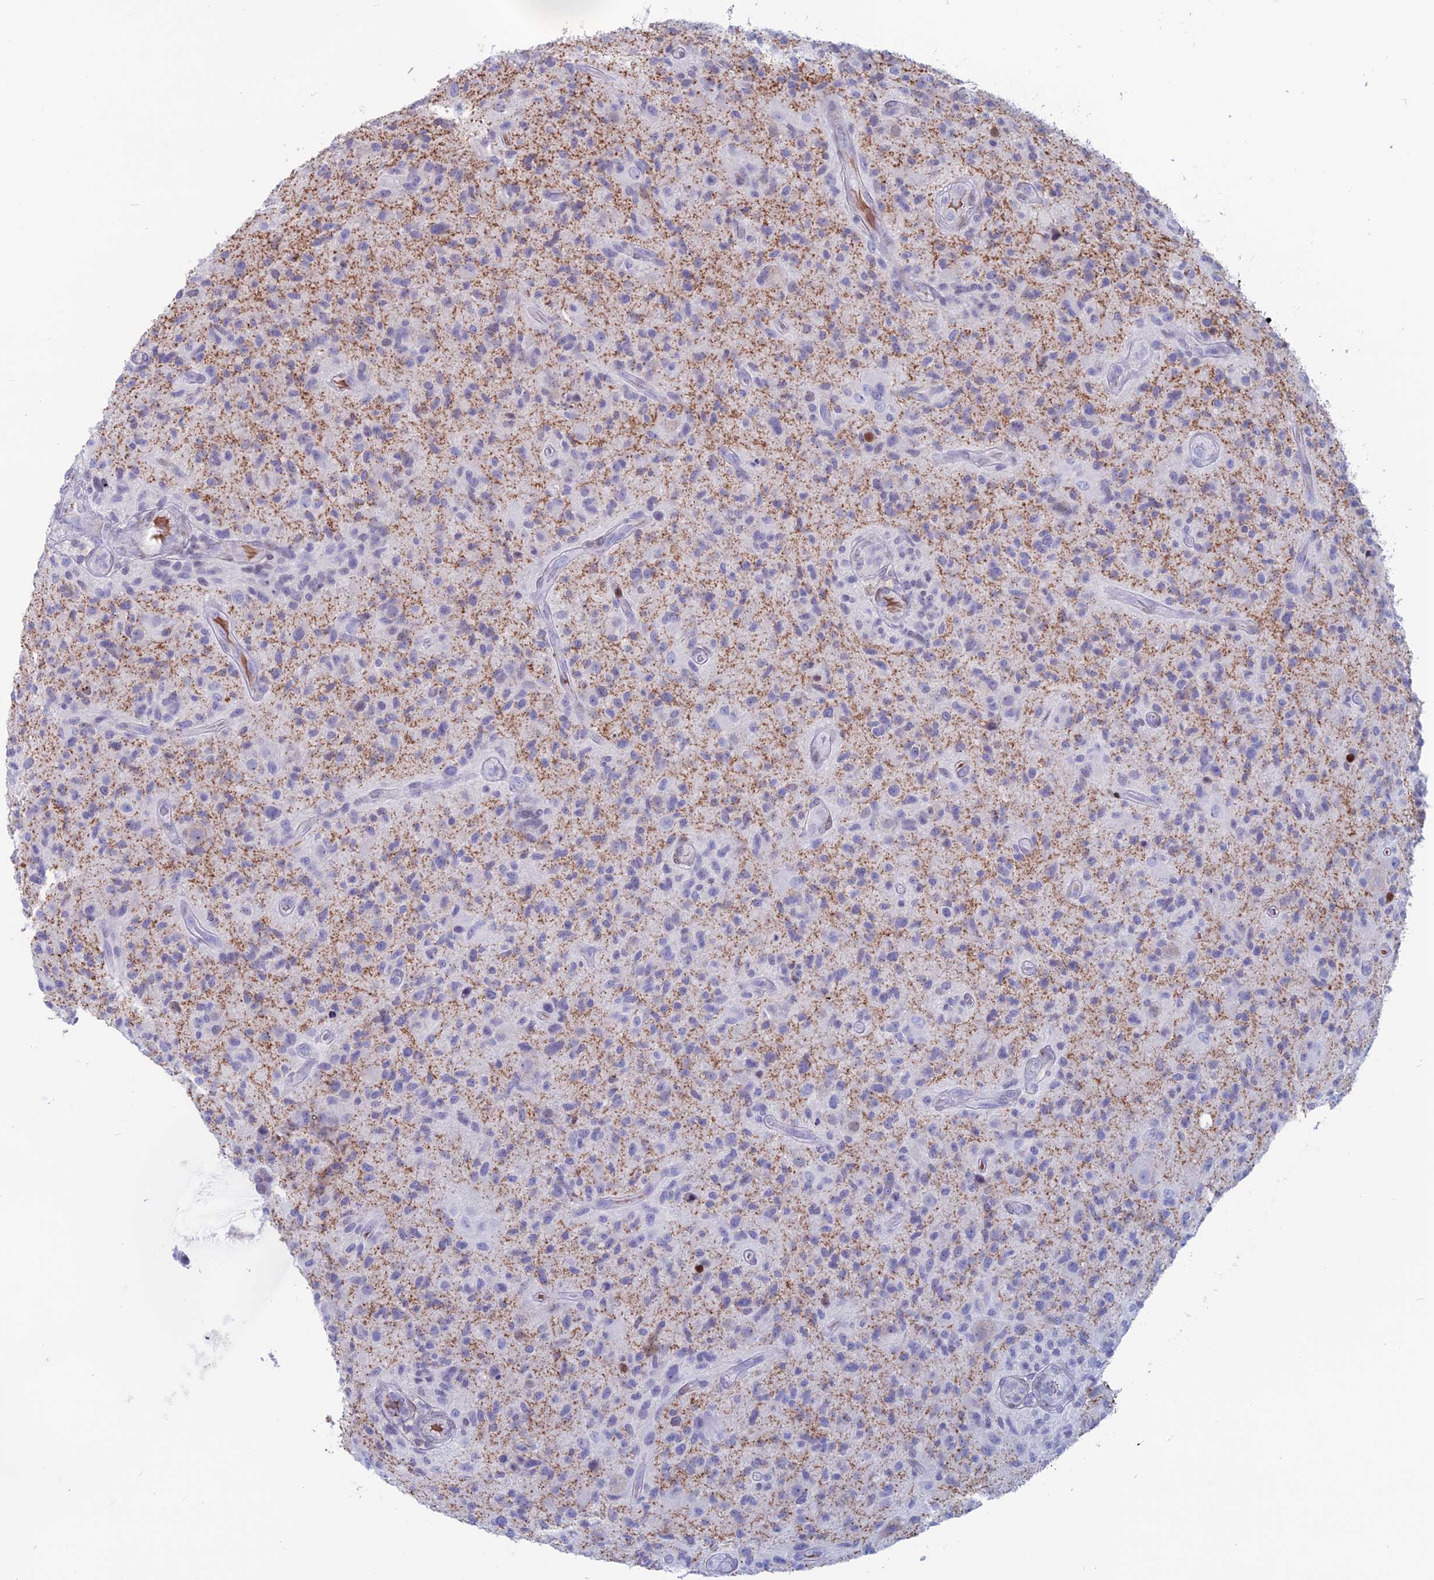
{"staining": {"intensity": "negative", "quantity": "none", "location": "none"}, "tissue": "glioma", "cell_type": "Tumor cells", "image_type": "cancer", "snomed": [{"axis": "morphology", "description": "Glioma, malignant, High grade"}, {"axis": "topography", "description": "Brain"}], "caption": "The micrograph demonstrates no significant staining in tumor cells of malignant glioma (high-grade). The staining was performed using DAB to visualize the protein expression in brown, while the nuclei were stained in blue with hematoxylin (Magnification: 20x).", "gene": "CERS6", "patient": {"sex": "male", "age": 47}}